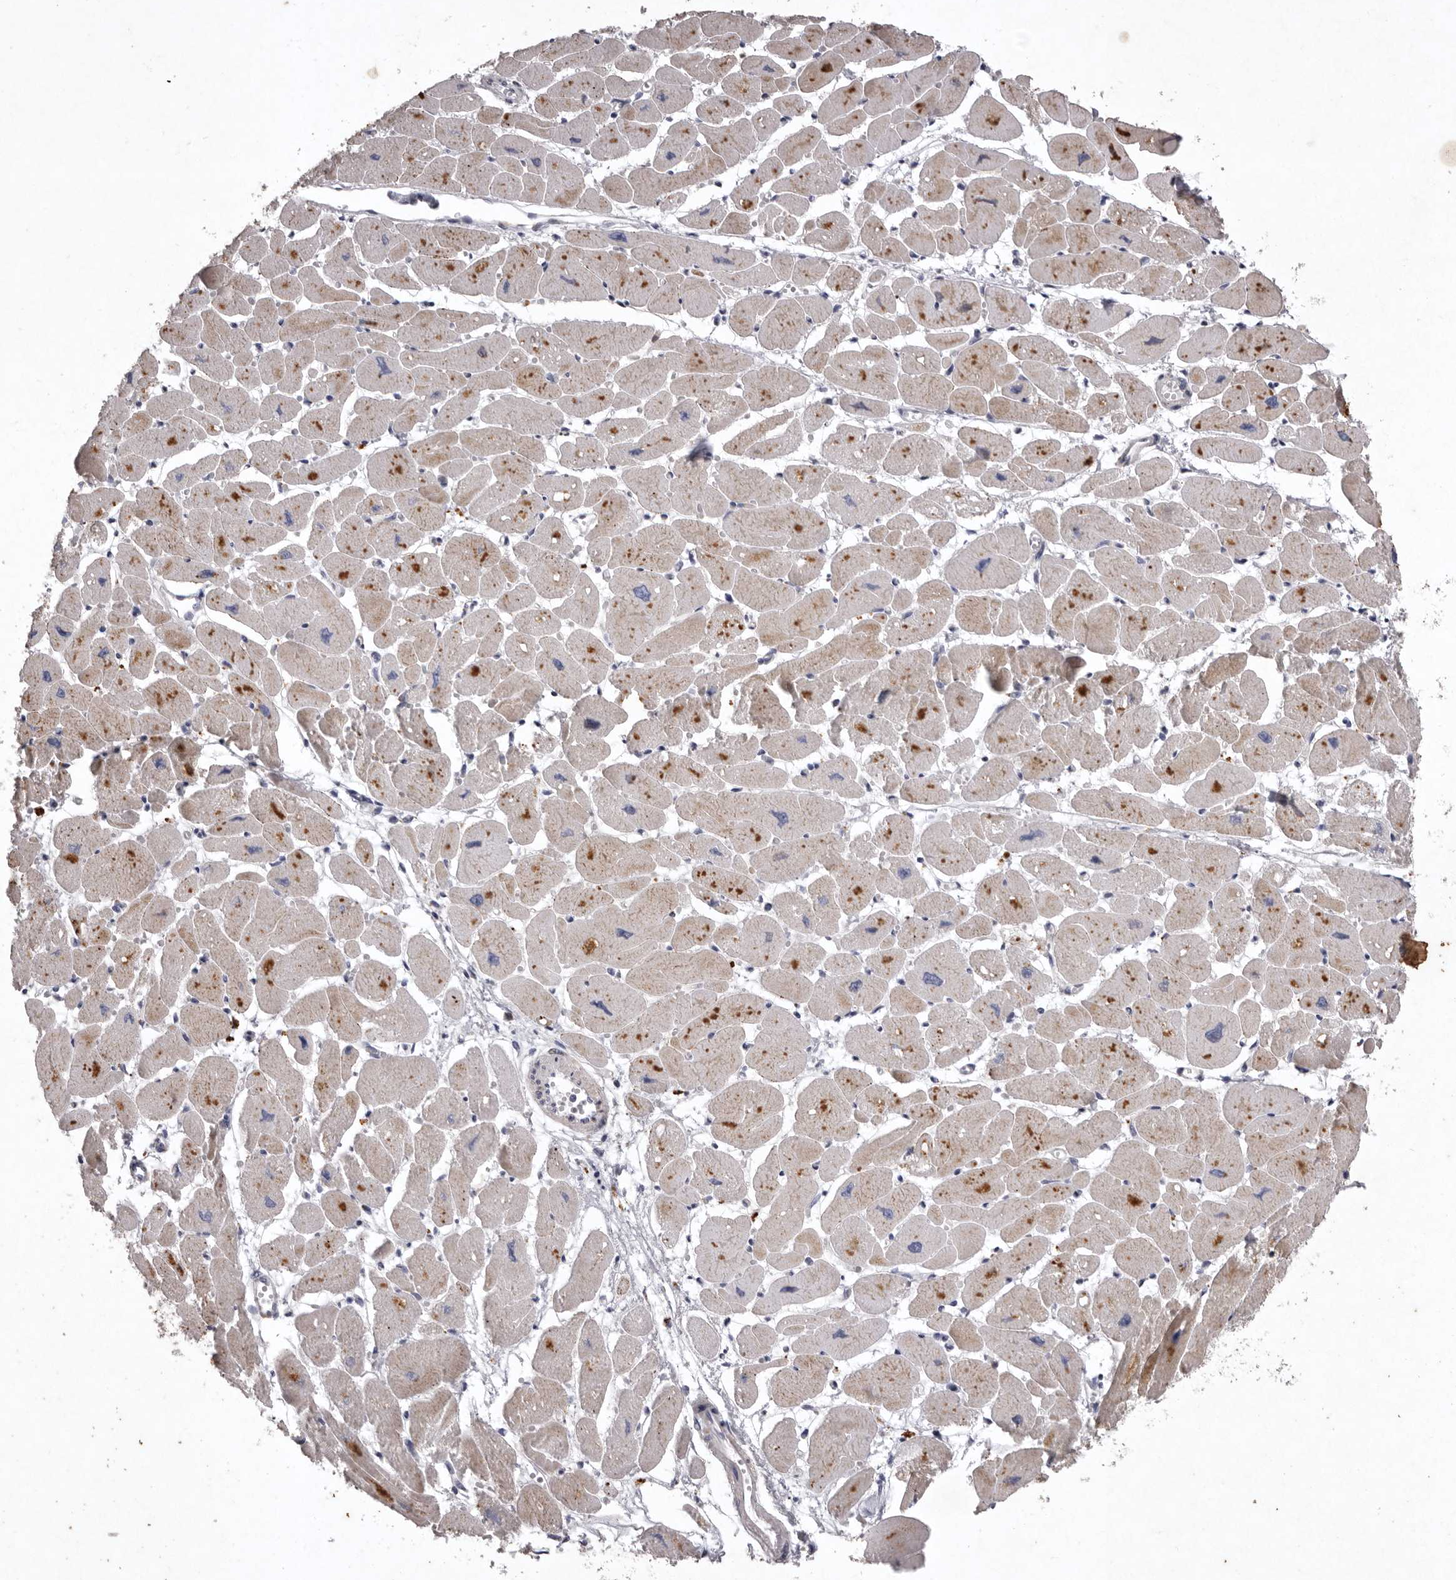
{"staining": {"intensity": "moderate", "quantity": "25%-75%", "location": "cytoplasmic/membranous"}, "tissue": "heart muscle", "cell_type": "Cardiomyocytes", "image_type": "normal", "snomed": [{"axis": "morphology", "description": "Normal tissue, NOS"}, {"axis": "topography", "description": "Heart"}], "caption": "A brown stain highlights moderate cytoplasmic/membranous staining of a protein in cardiomyocytes of normal human heart muscle. (brown staining indicates protein expression, while blue staining denotes nuclei).", "gene": "NKAIN4", "patient": {"sex": "female", "age": 54}}